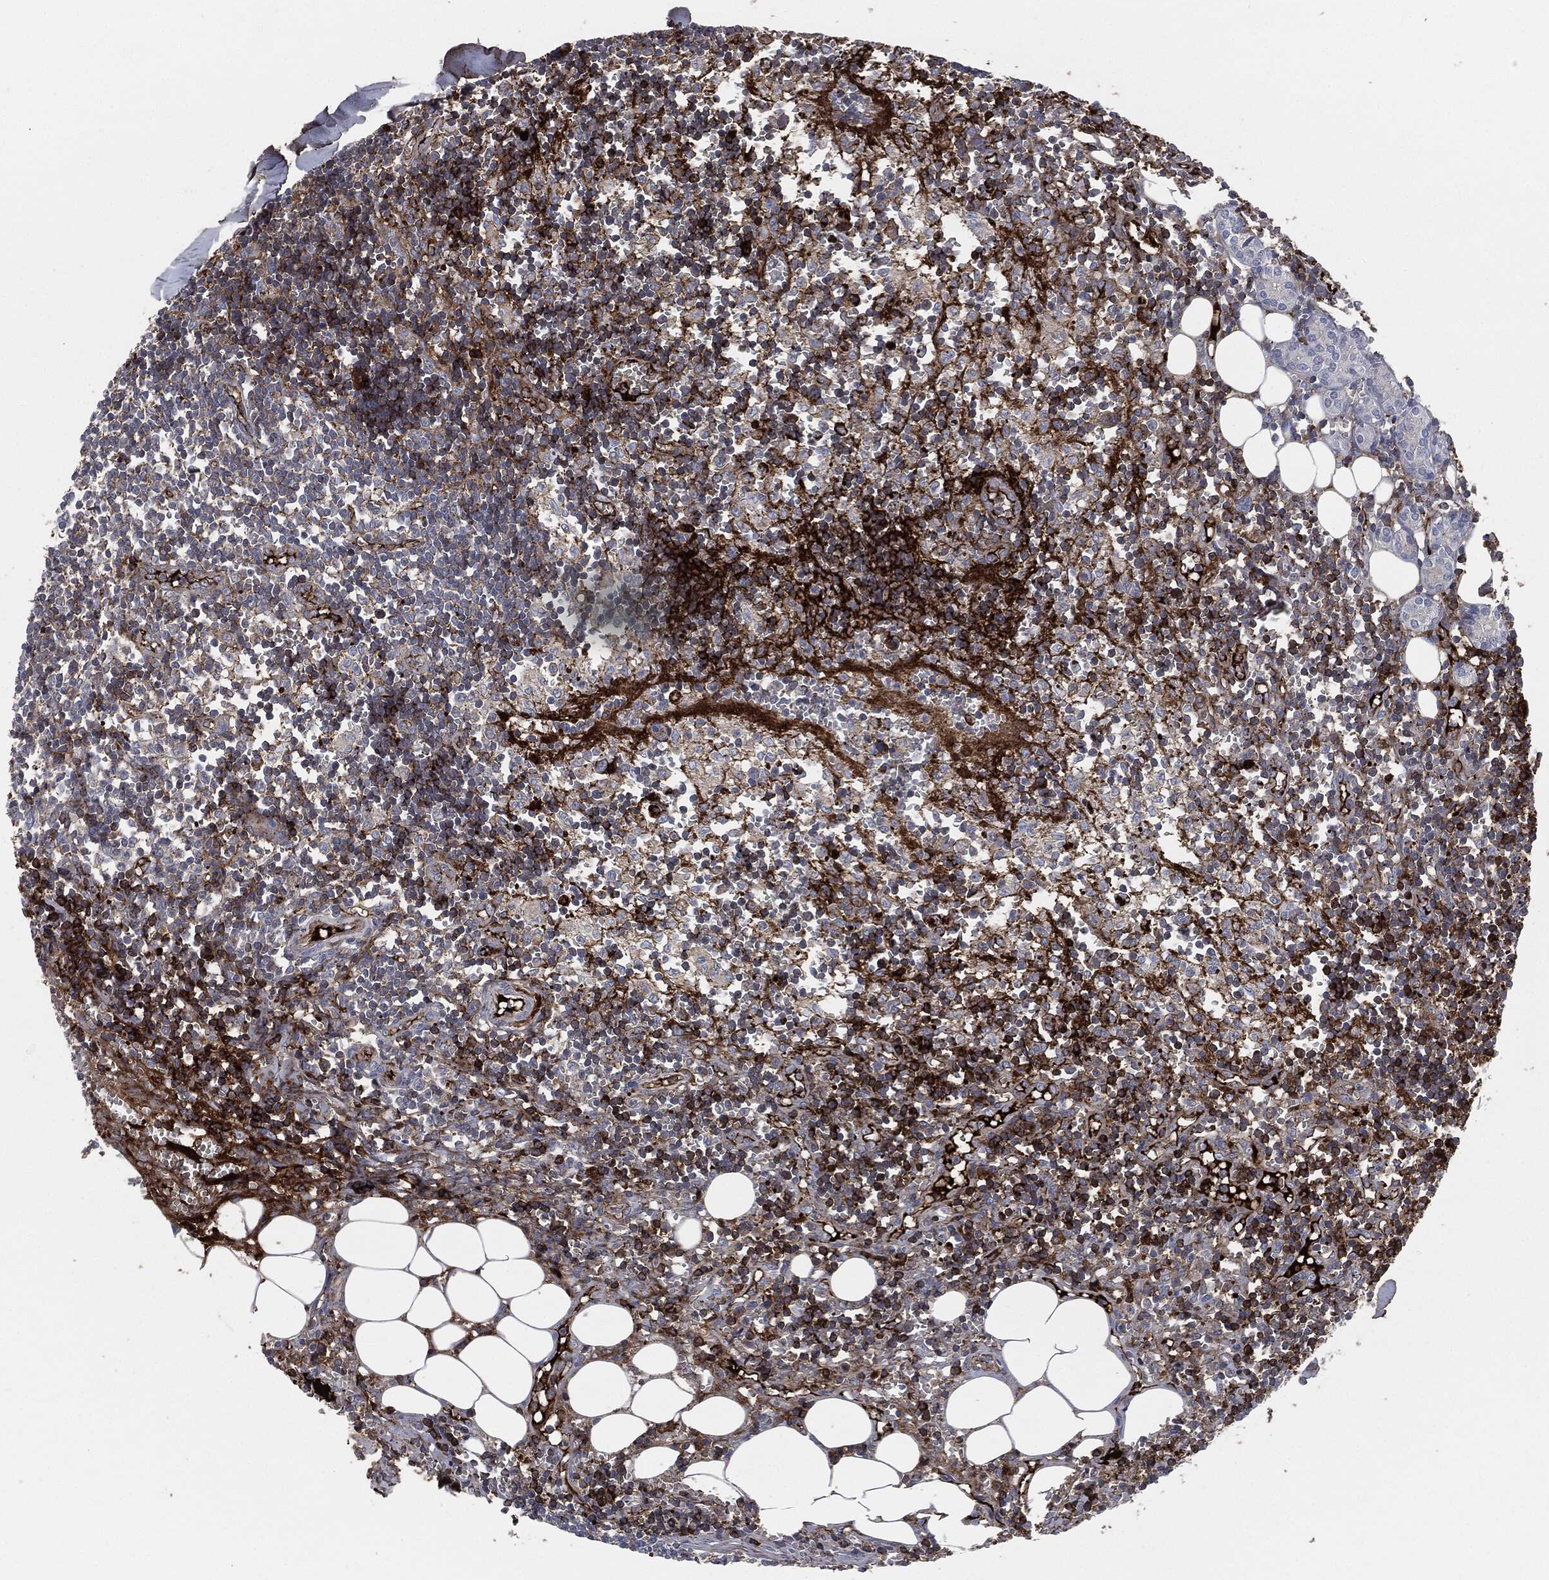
{"staining": {"intensity": "strong", "quantity": "<25%", "location": "cytoplasmic/membranous"}, "tissue": "lymph node", "cell_type": "Non-germinal center cells", "image_type": "normal", "snomed": [{"axis": "morphology", "description": "Normal tissue, NOS"}, {"axis": "topography", "description": "Lymph node"}, {"axis": "topography", "description": "Salivary gland"}], "caption": "Strong cytoplasmic/membranous expression for a protein is identified in about <25% of non-germinal center cells of unremarkable lymph node using immunohistochemistry (IHC).", "gene": "APOB", "patient": {"sex": "male", "age": 78}}